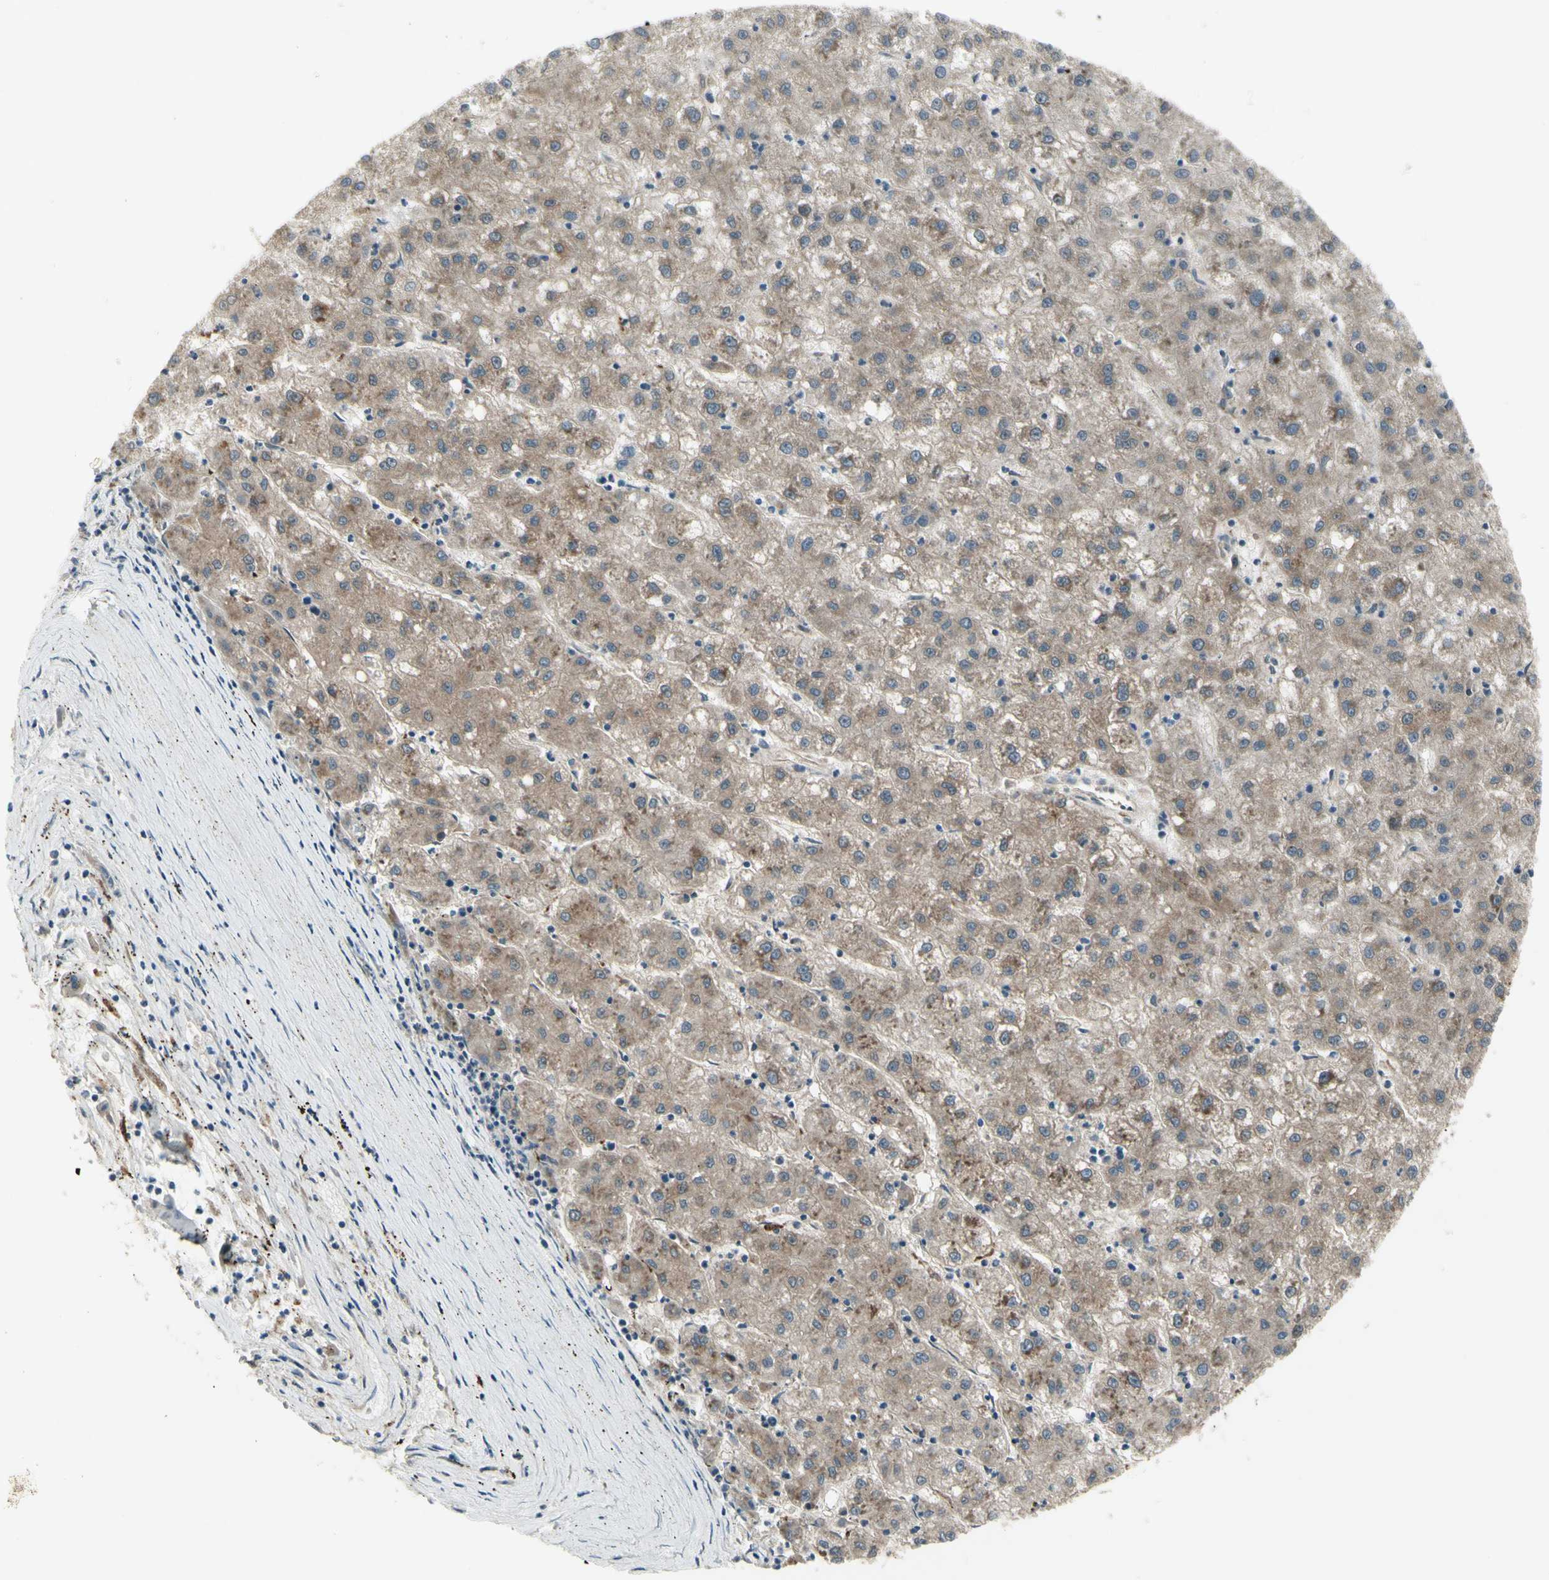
{"staining": {"intensity": "moderate", "quantity": "25%-75%", "location": "cytoplasmic/membranous"}, "tissue": "liver cancer", "cell_type": "Tumor cells", "image_type": "cancer", "snomed": [{"axis": "morphology", "description": "Carcinoma, Hepatocellular, NOS"}, {"axis": "topography", "description": "Liver"}], "caption": "Liver hepatocellular carcinoma stained for a protein demonstrates moderate cytoplasmic/membranous positivity in tumor cells.", "gene": "NAXD", "patient": {"sex": "male", "age": 72}}